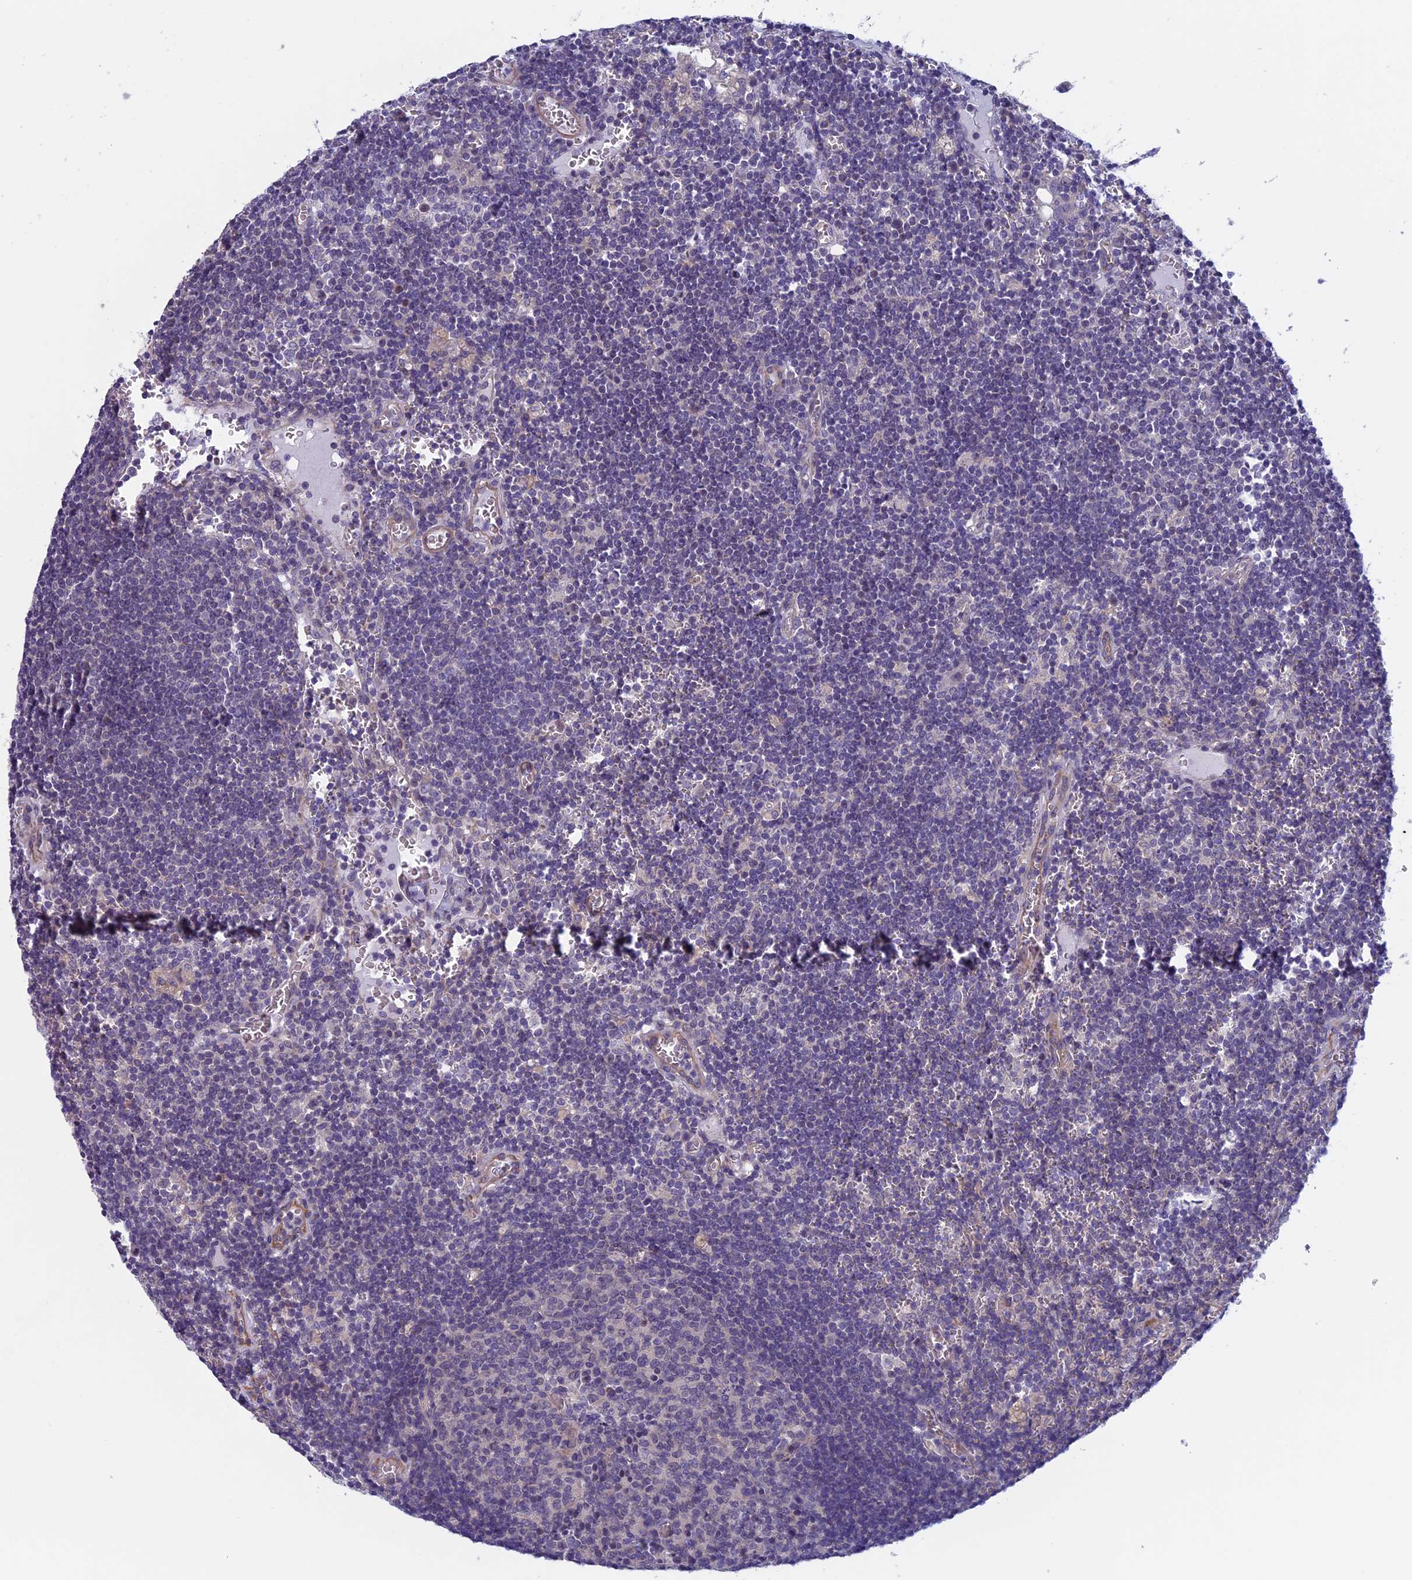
{"staining": {"intensity": "negative", "quantity": "none", "location": "none"}, "tissue": "lymph node", "cell_type": "Germinal center cells", "image_type": "normal", "snomed": [{"axis": "morphology", "description": "Normal tissue, NOS"}, {"axis": "topography", "description": "Lymph node"}], "caption": "The histopathology image reveals no significant staining in germinal center cells of lymph node.", "gene": "CNOT6L", "patient": {"sex": "female", "age": 73}}